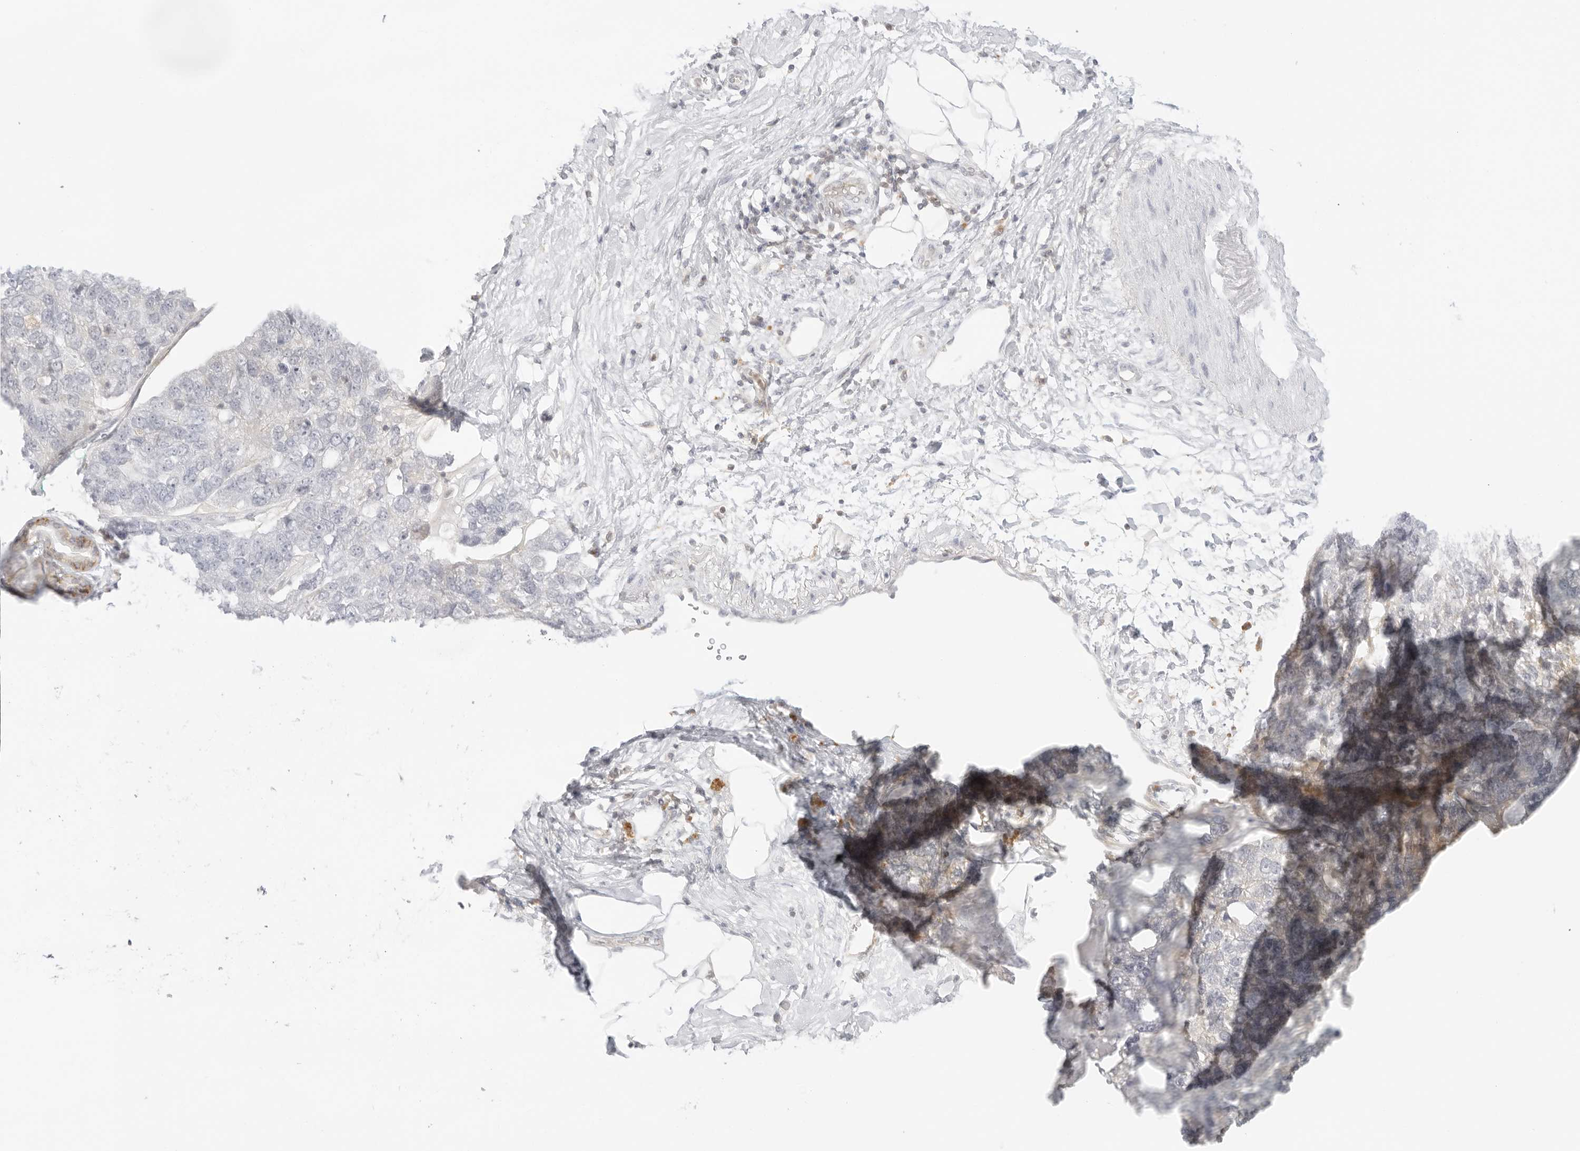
{"staining": {"intensity": "negative", "quantity": "none", "location": "none"}, "tissue": "pancreatic cancer", "cell_type": "Tumor cells", "image_type": "cancer", "snomed": [{"axis": "morphology", "description": "Adenocarcinoma, NOS"}, {"axis": "topography", "description": "Pancreas"}], "caption": "Human pancreatic cancer (adenocarcinoma) stained for a protein using IHC displays no expression in tumor cells.", "gene": "TNFRSF14", "patient": {"sex": "male", "age": 58}}